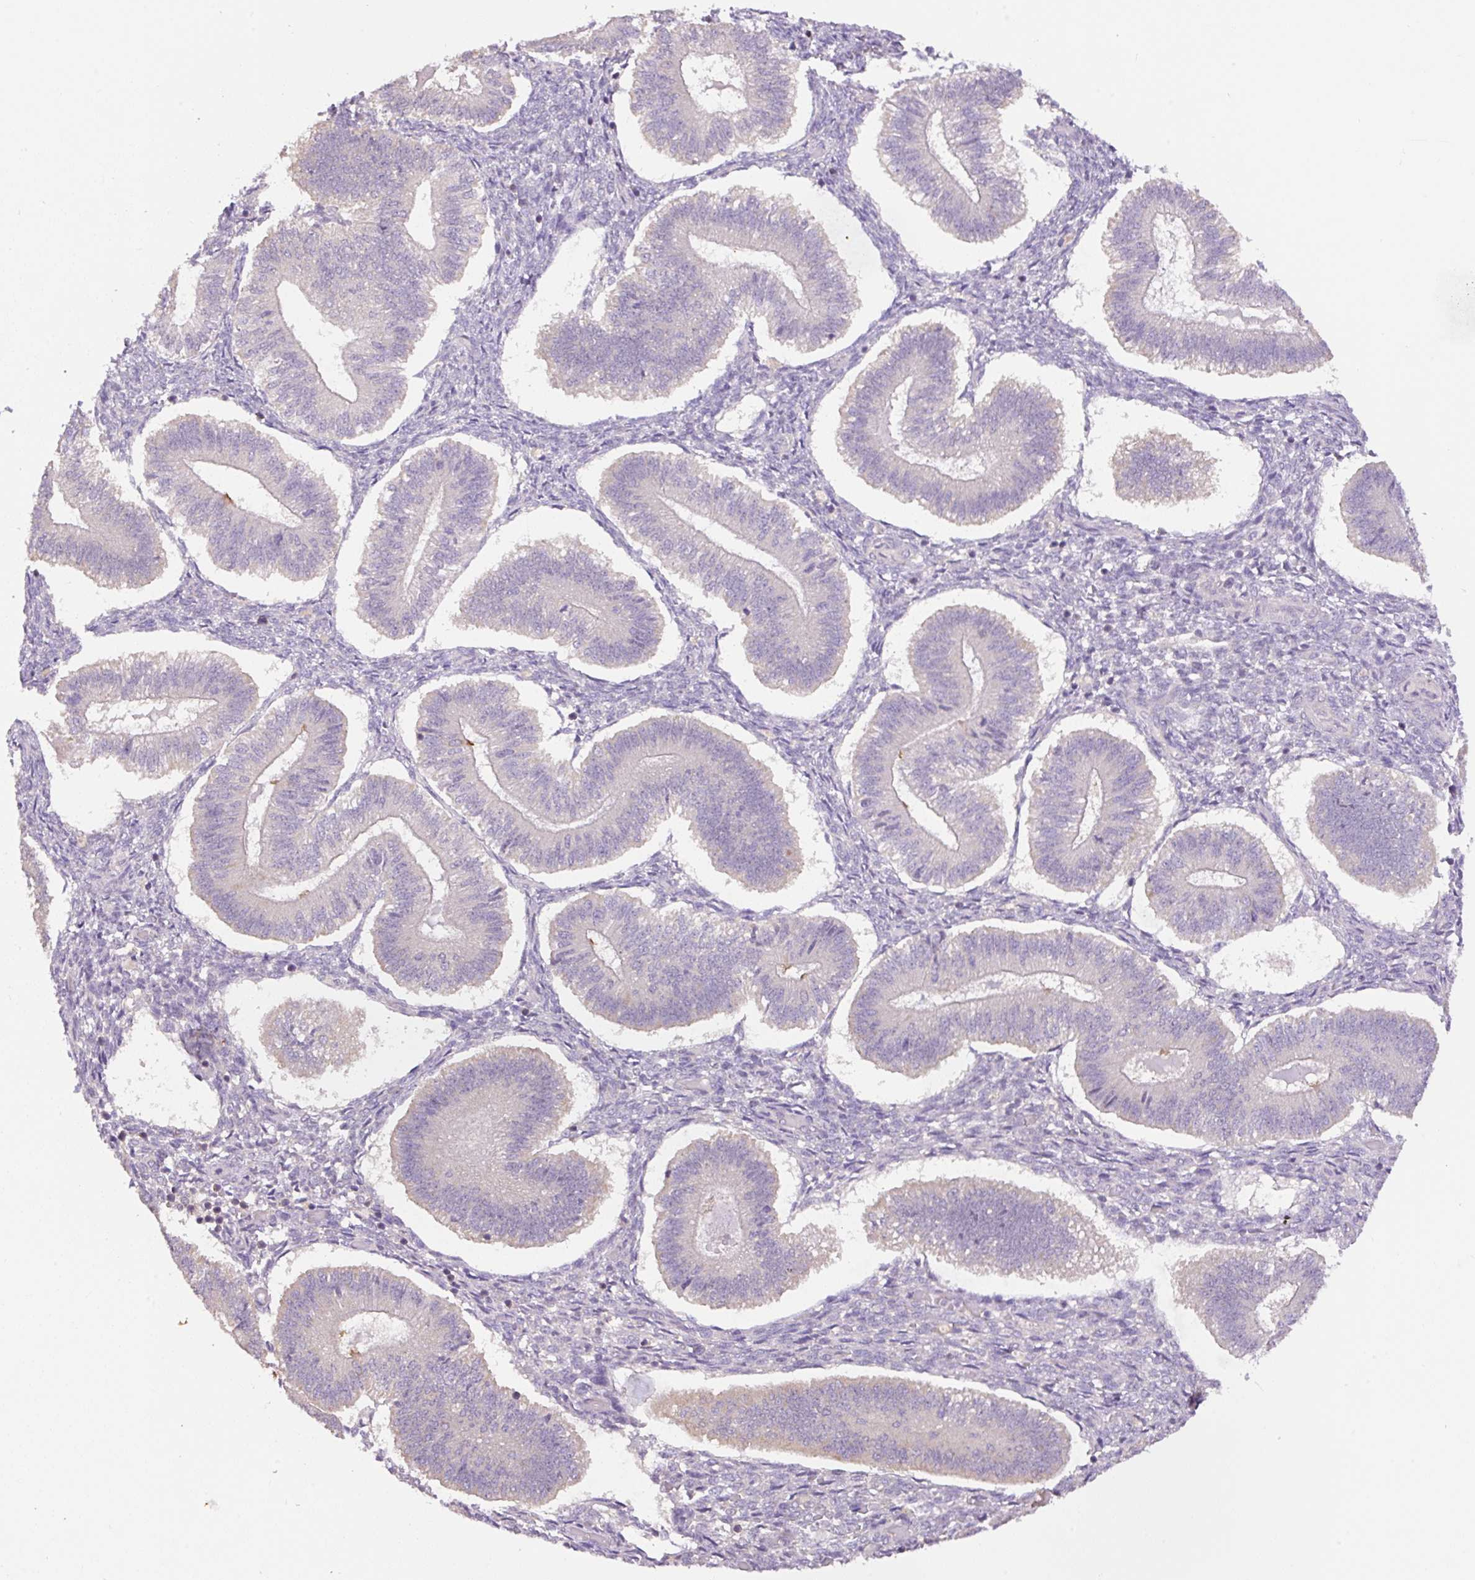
{"staining": {"intensity": "strong", "quantity": "<25%", "location": "cytoplasmic/membranous"}, "tissue": "endometrium", "cell_type": "Cells in endometrial stroma", "image_type": "normal", "snomed": [{"axis": "morphology", "description": "Normal tissue, NOS"}, {"axis": "topography", "description": "Endometrium"}], "caption": "Immunohistochemistry staining of benign endometrium, which exhibits medium levels of strong cytoplasmic/membranous positivity in about <25% of cells in endometrial stroma indicating strong cytoplasmic/membranous protein positivity. The staining was performed using DAB (3,3'-diaminobenzidine) (brown) for protein detection and nuclei were counterstained in hematoxylin (blue).", "gene": "COX8A", "patient": {"sex": "female", "age": 25}}